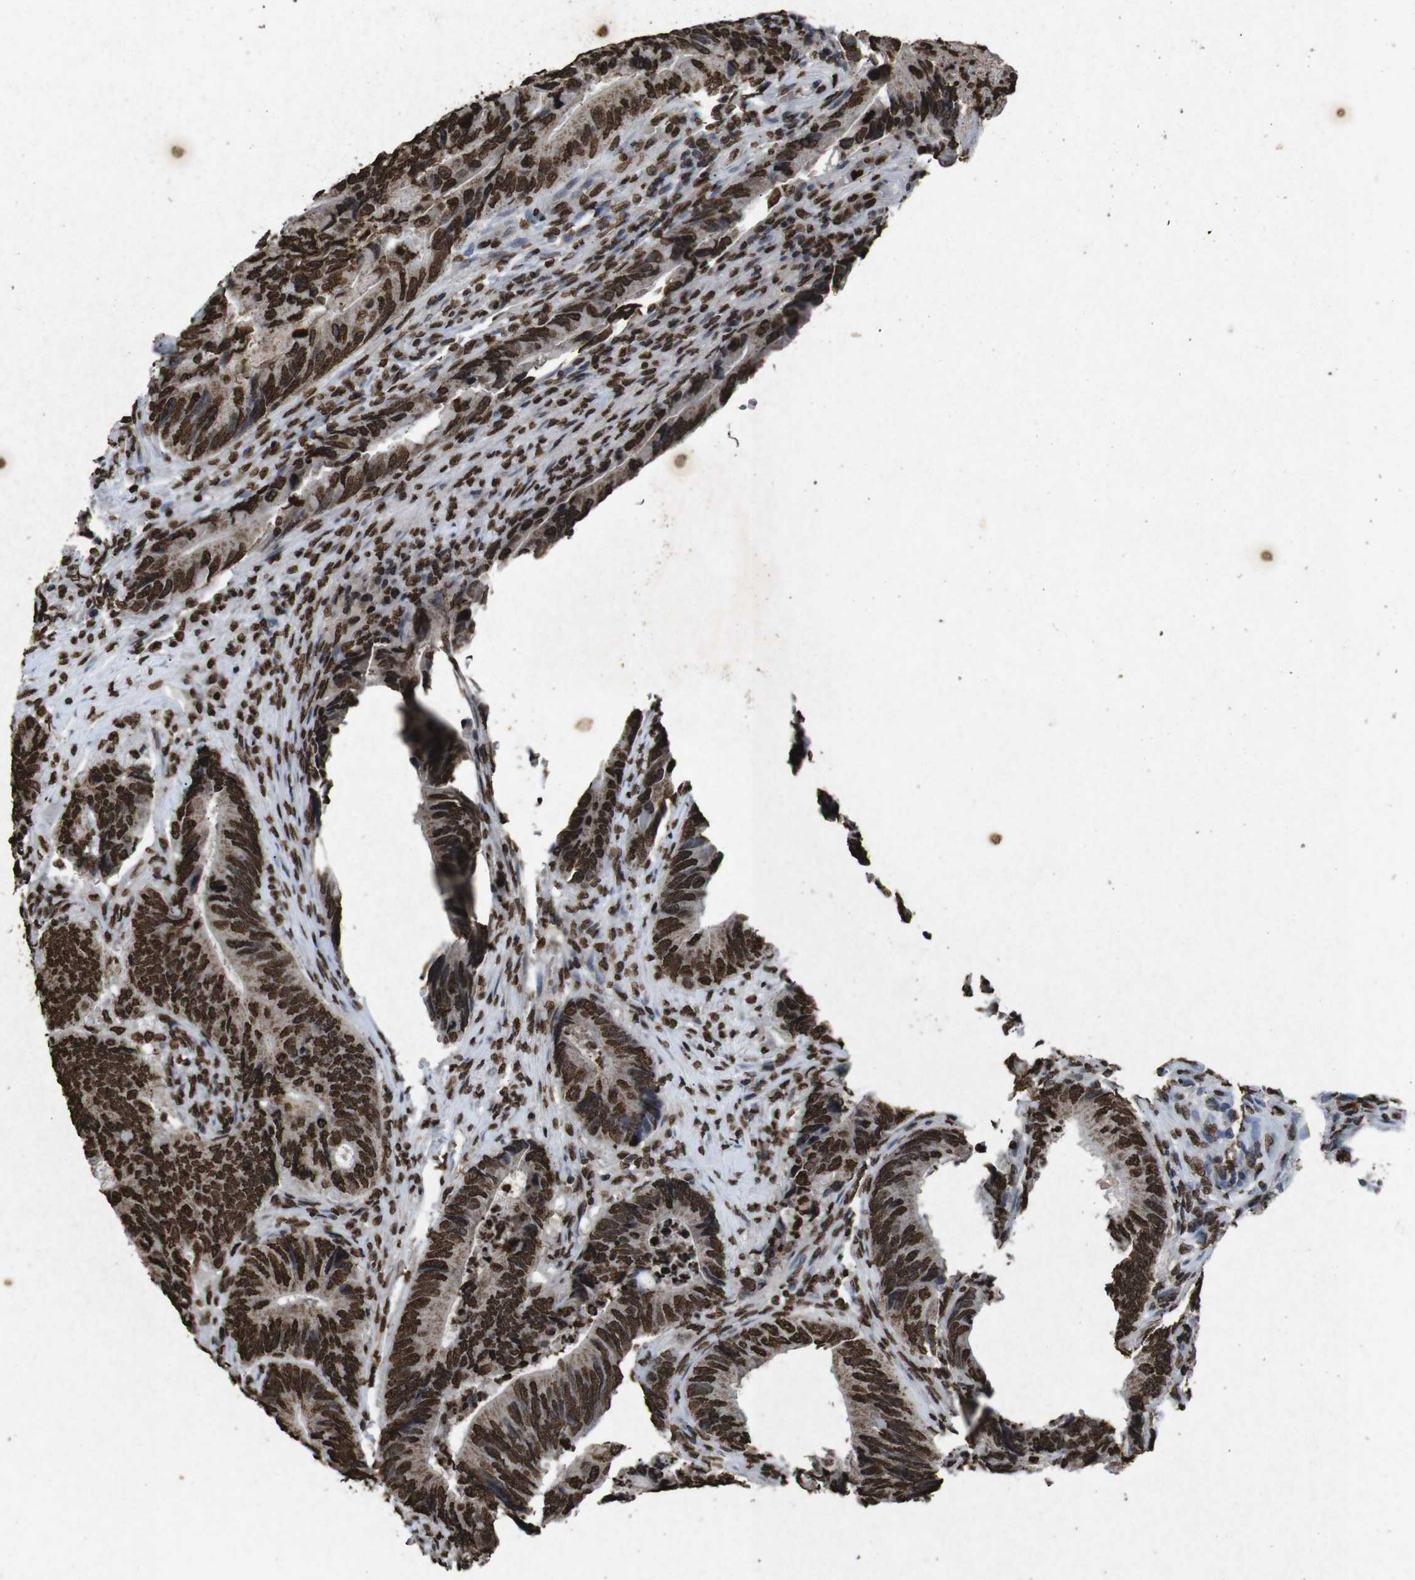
{"staining": {"intensity": "strong", "quantity": ">75%", "location": "nuclear"}, "tissue": "colorectal cancer", "cell_type": "Tumor cells", "image_type": "cancer", "snomed": [{"axis": "morphology", "description": "Normal tissue, NOS"}, {"axis": "morphology", "description": "Adenocarcinoma, NOS"}, {"axis": "topography", "description": "Colon"}], "caption": "Adenocarcinoma (colorectal) tissue exhibits strong nuclear staining in approximately >75% of tumor cells (DAB (3,3'-diaminobenzidine) = brown stain, brightfield microscopy at high magnification).", "gene": "MDM2", "patient": {"sex": "male", "age": 56}}